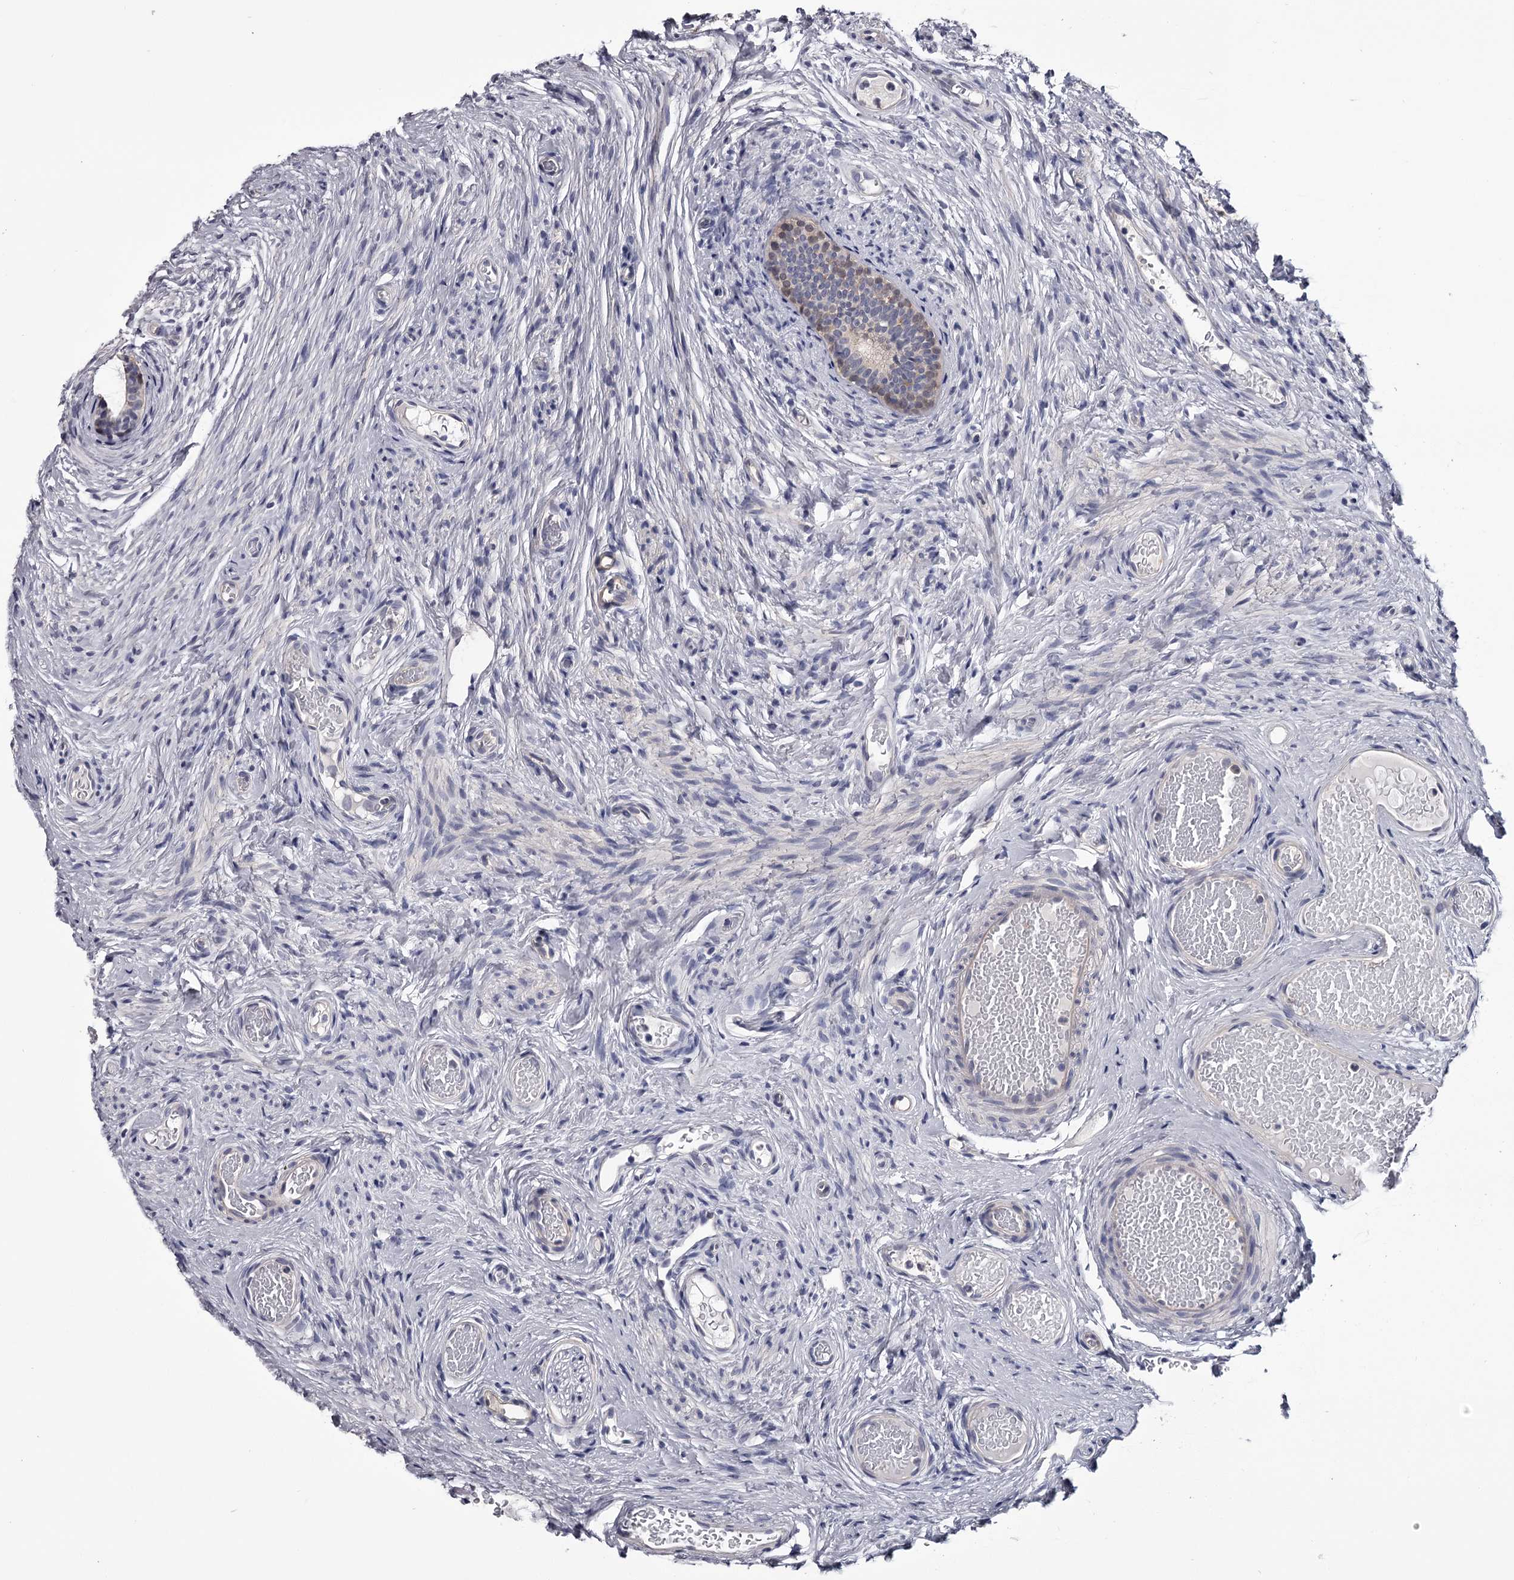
{"staining": {"intensity": "weak", "quantity": "<25%", "location": "nuclear"}, "tissue": "epididymis", "cell_type": "Glandular cells", "image_type": "normal", "snomed": [{"axis": "morphology", "description": "Normal tissue, NOS"}, {"axis": "topography", "description": "Epididymis"}], "caption": "This is an immunohistochemistry (IHC) photomicrograph of normal epididymis. There is no staining in glandular cells.", "gene": "GSTO1", "patient": {"sex": "male", "age": 9}}